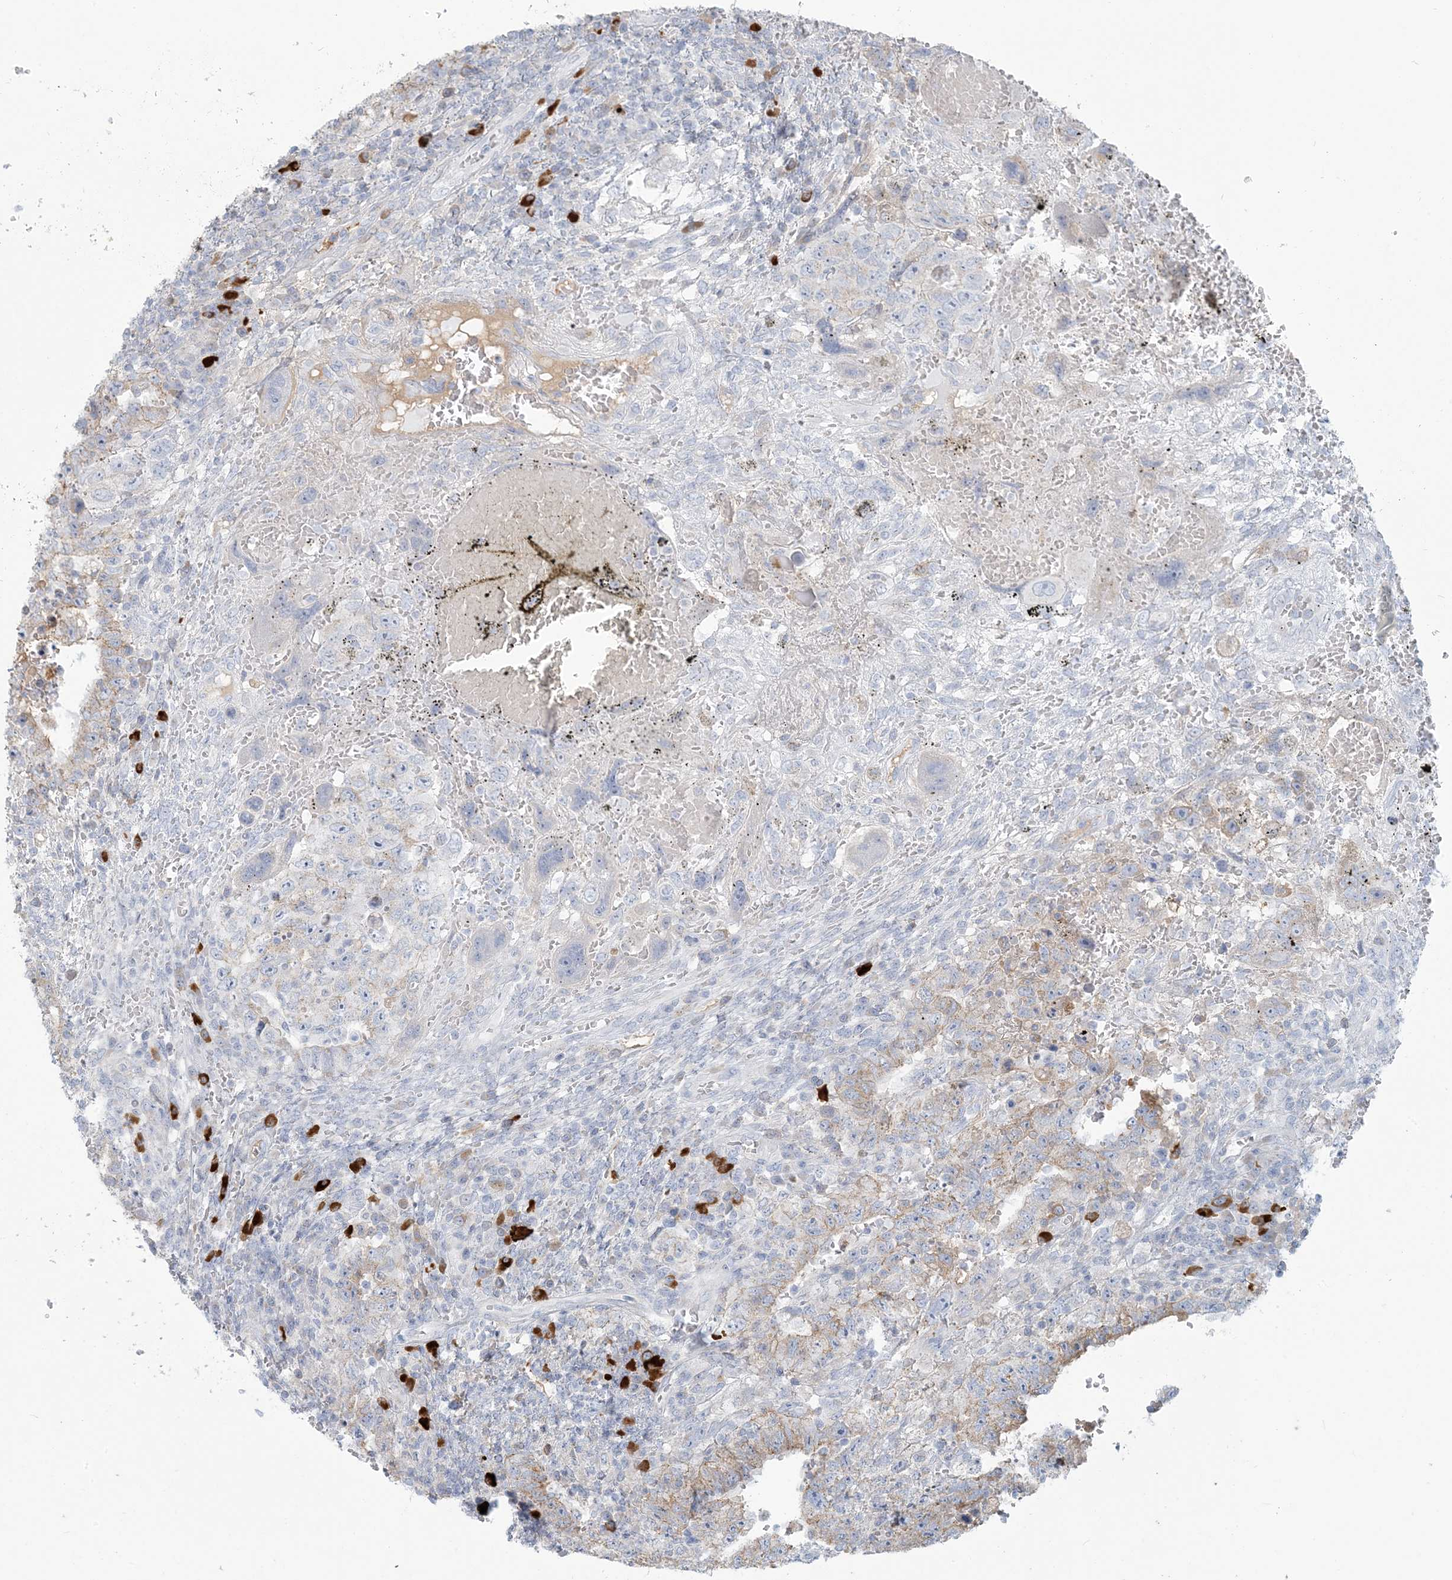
{"staining": {"intensity": "weak", "quantity": "25%-75%", "location": "cytoplasmic/membranous"}, "tissue": "testis cancer", "cell_type": "Tumor cells", "image_type": "cancer", "snomed": [{"axis": "morphology", "description": "Carcinoma, Embryonal, NOS"}, {"axis": "topography", "description": "Testis"}], "caption": "This photomicrograph exhibits immunohistochemistry staining of human testis cancer, with low weak cytoplasmic/membranous positivity in approximately 25%-75% of tumor cells.", "gene": "SCML1", "patient": {"sex": "male", "age": 26}}